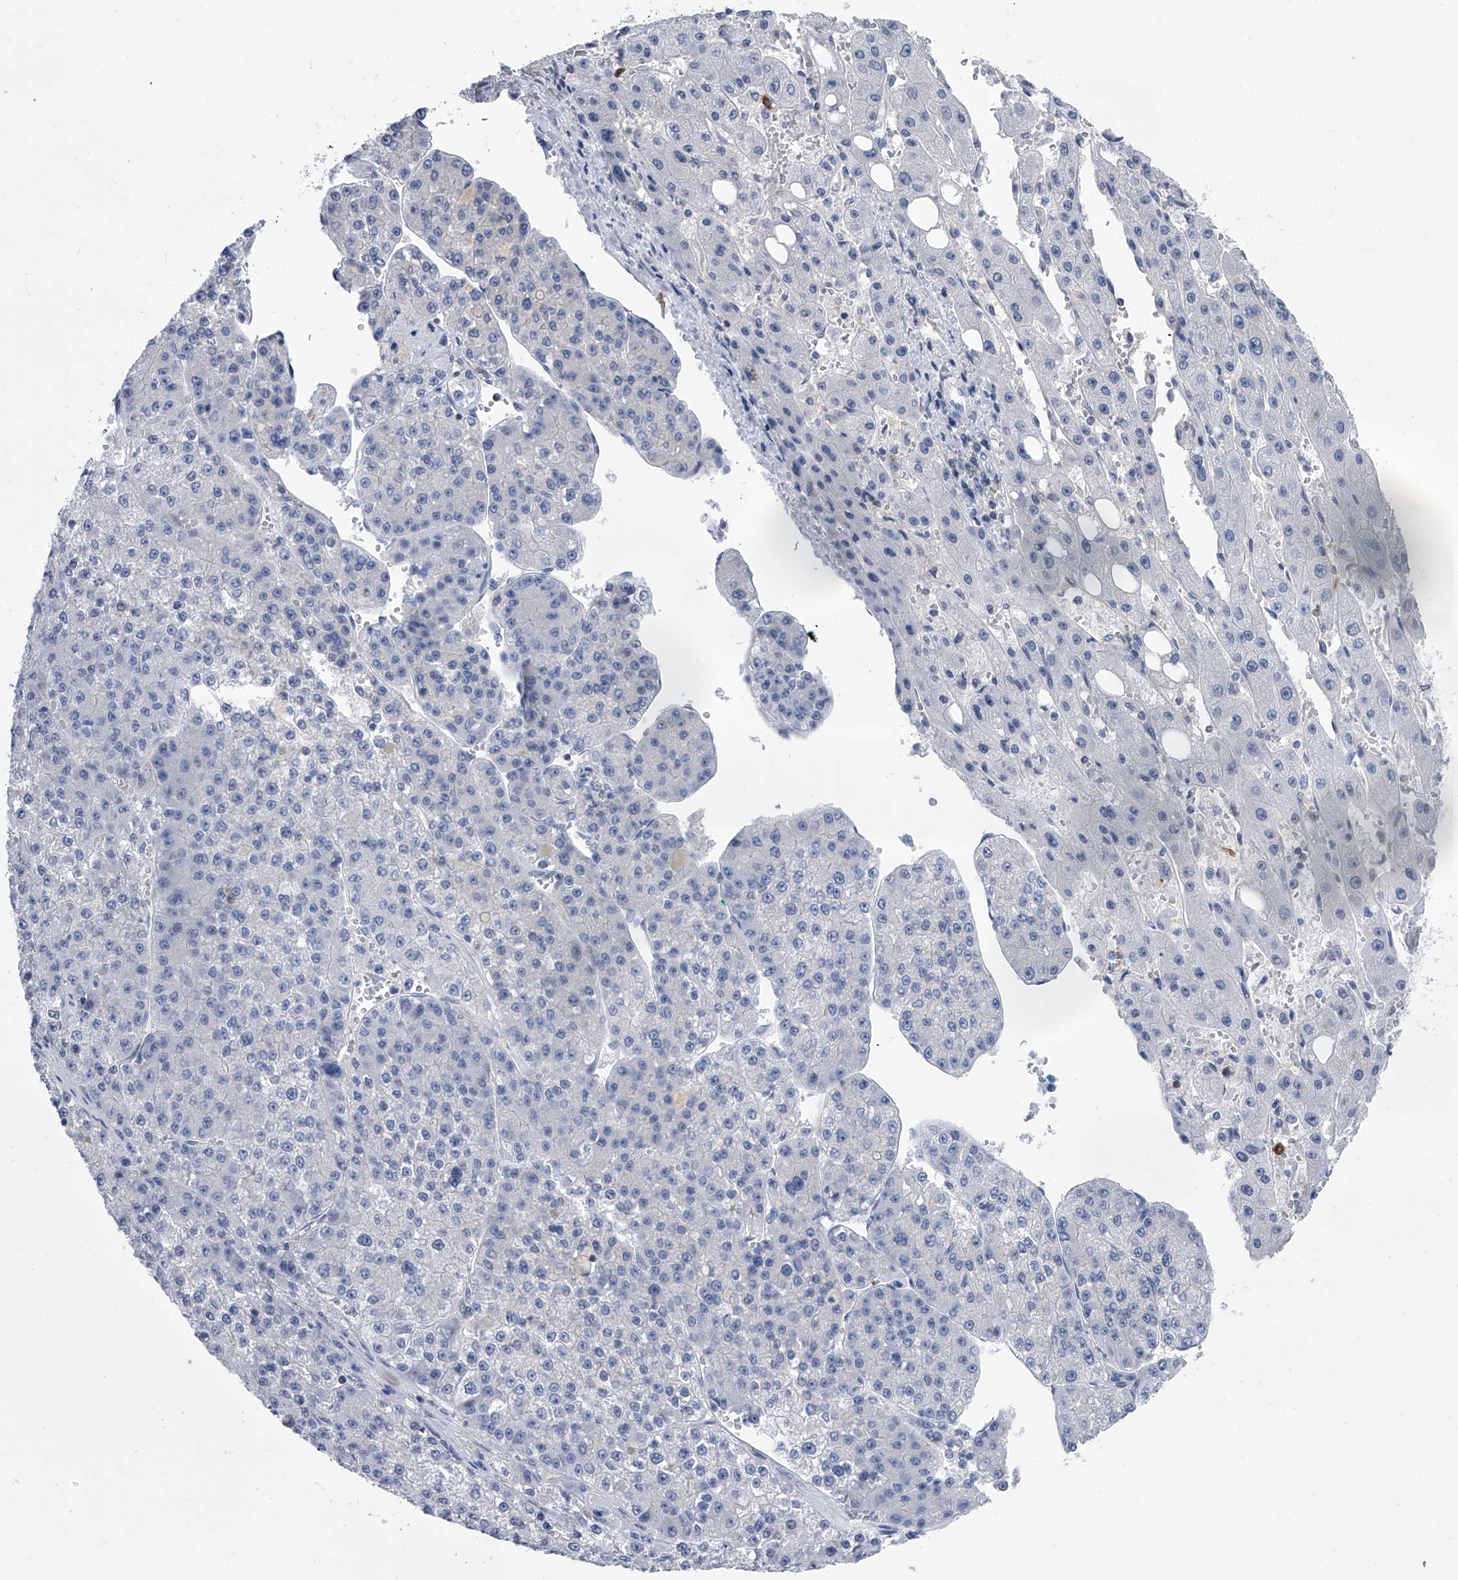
{"staining": {"intensity": "negative", "quantity": "none", "location": "none"}, "tissue": "liver cancer", "cell_type": "Tumor cells", "image_type": "cancer", "snomed": [{"axis": "morphology", "description": "Carcinoma, Hepatocellular, NOS"}, {"axis": "topography", "description": "Liver"}], "caption": "An immunohistochemistry micrograph of liver hepatocellular carcinoma is shown. There is no staining in tumor cells of liver hepatocellular carcinoma. (Brightfield microscopy of DAB immunohistochemistry at high magnification).", "gene": "SERPINB9", "patient": {"sex": "female", "age": 73}}